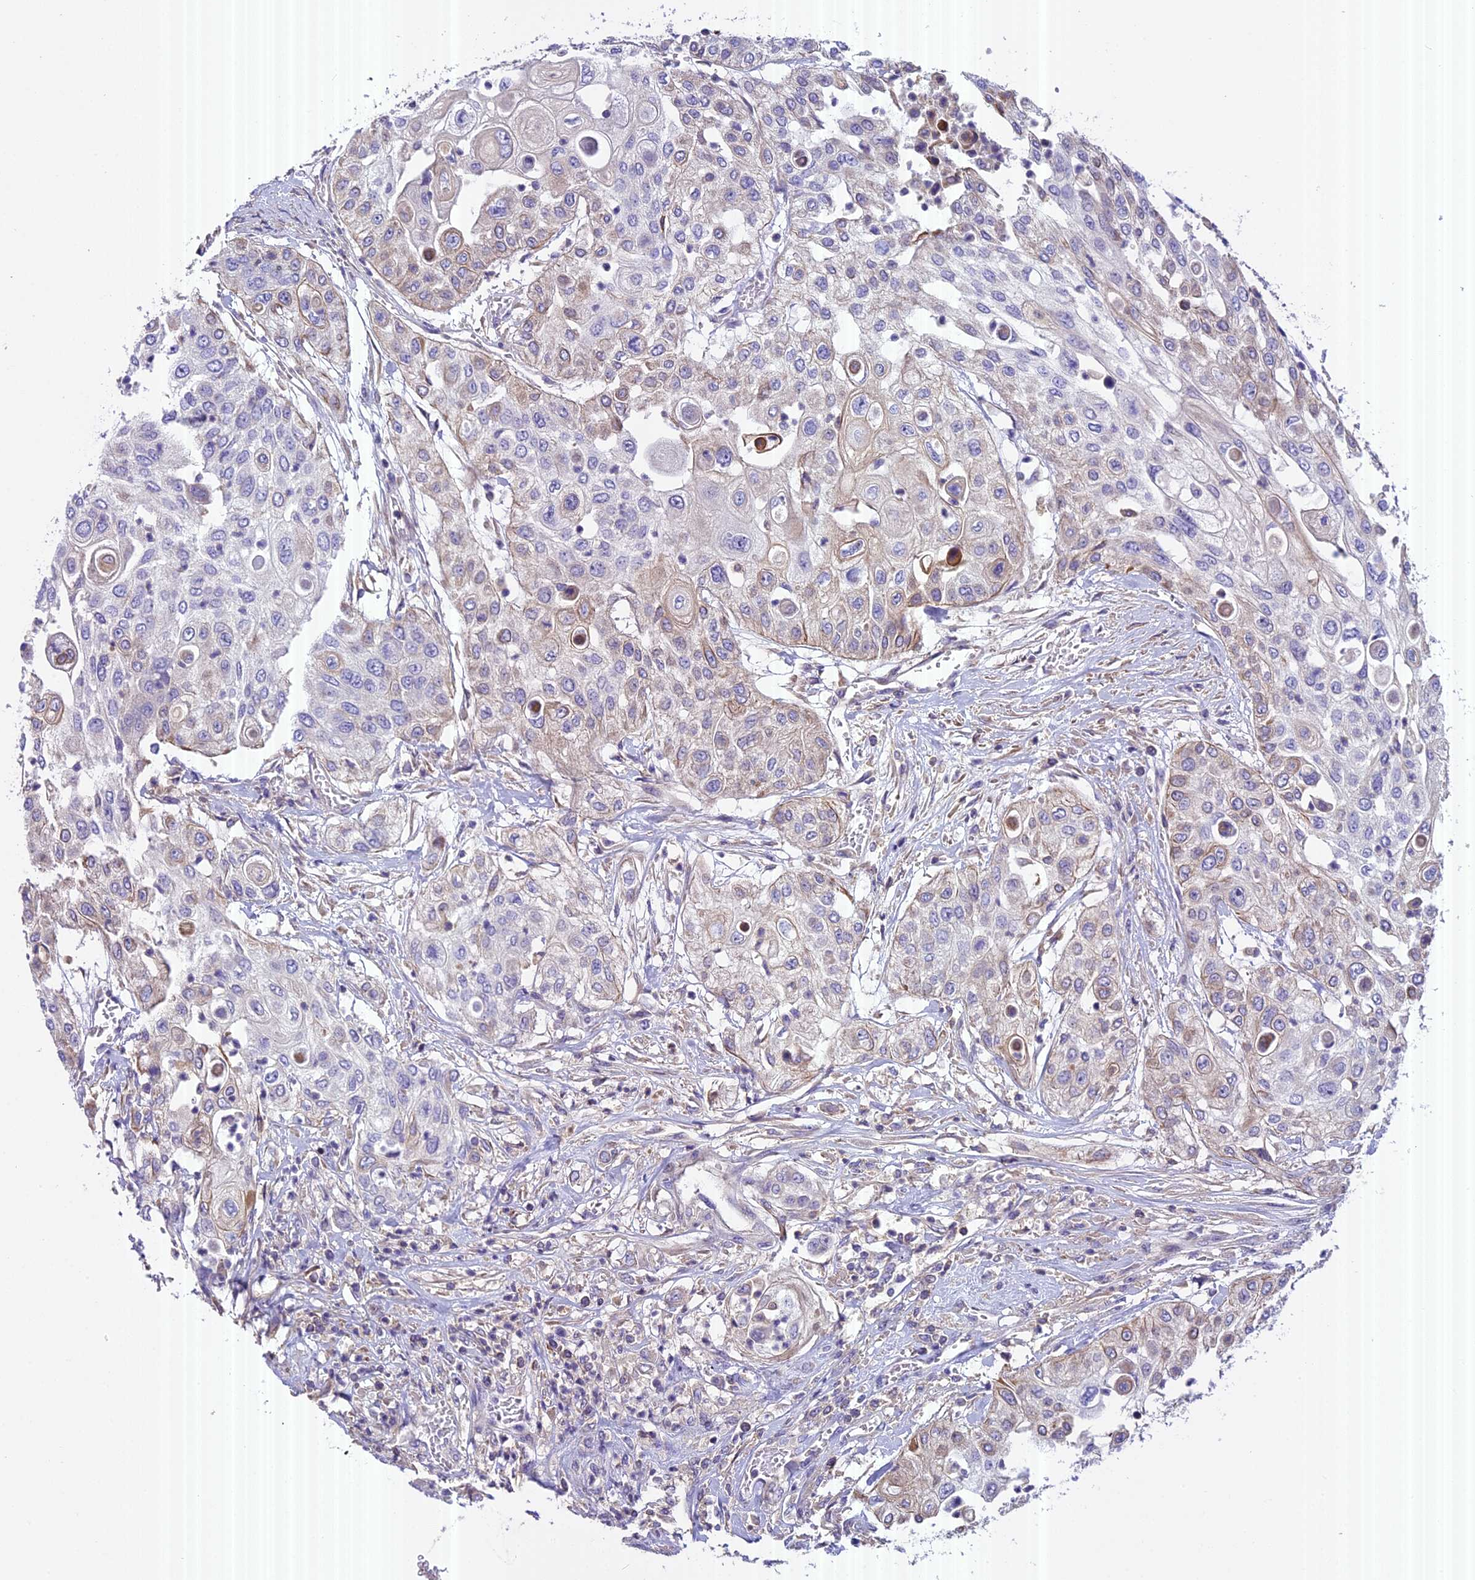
{"staining": {"intensity": "weak", "quantity": "<25%", "location": "cytoplasmic/membranous"}, "tissue": "urothelial cancer", "cell_type": "Tumor cells", "image_type": "cancer", "snomed": [{"axis": "morphology", "description": "Urothelial carcinoma, High grade"}, {"axis": "topography", "description": "Urinary bladder"}], "caption": "Immunohistochemical staining of human high-grade urothelial carcinoma shows no significant staining in tumor cells.", "gene": "FAM98C", "patient": {"sex": "female", "age": 79}}